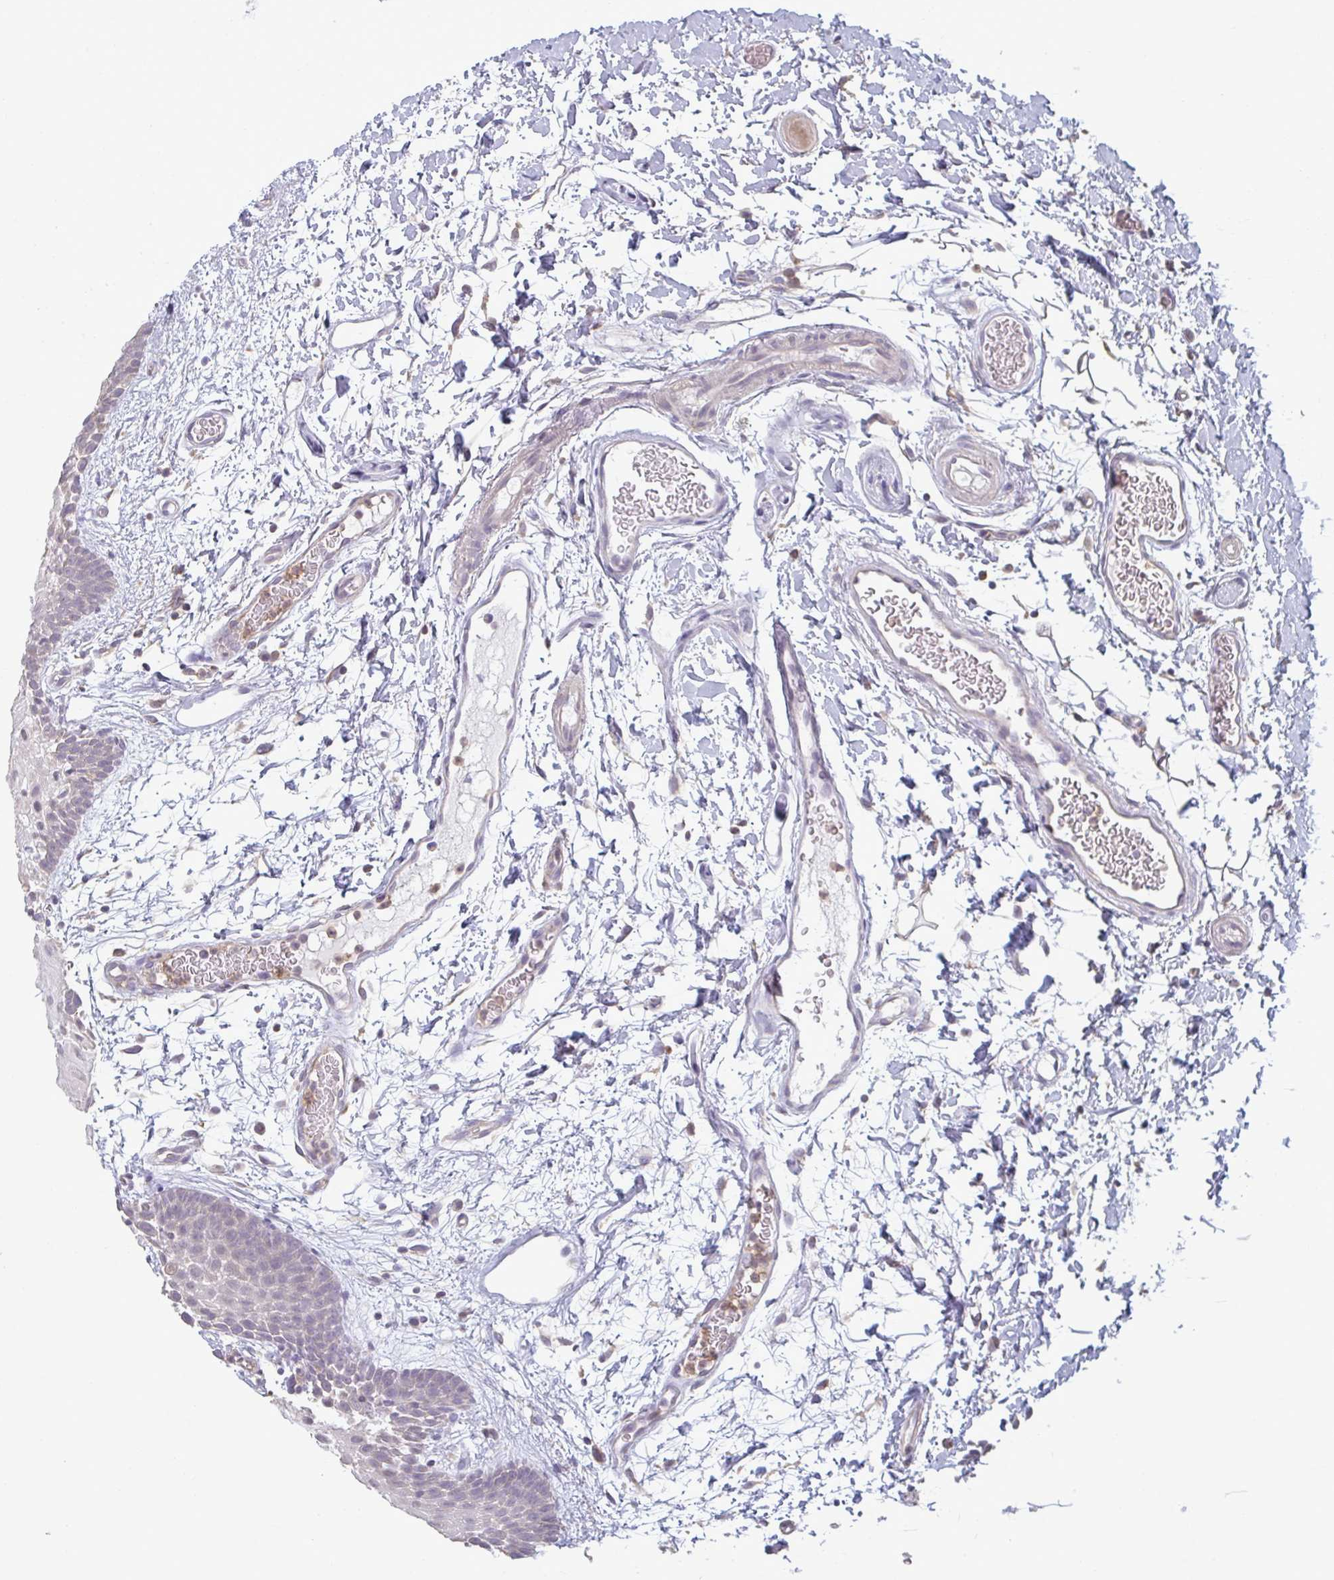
{"staining": {"intensity": "negative", "quantity": "none", "location": "none"}, "tissue": "oral mucosa", "cell_type": "Squamous epithelial cells", "image_type": "normal", "snomed": [{"axis": "morphology", "description": "Normal tissue, NOS"}, {"axis": "morphology", "description": "Squamous cell carcinoma, NOS"}, {"axis": "topography", "description": "Oral tissue"}, {"axis": "topography", "description": "Tounge, NOS"}, {"axis": "topography", "description": "Head-Neck"}], "caption": "The histopathology image reveals no significant positivity in squamous epithelial cells of oral mucosa.", "gene": "CXCR1", "patient": {"sex": "male", "age": 76}}